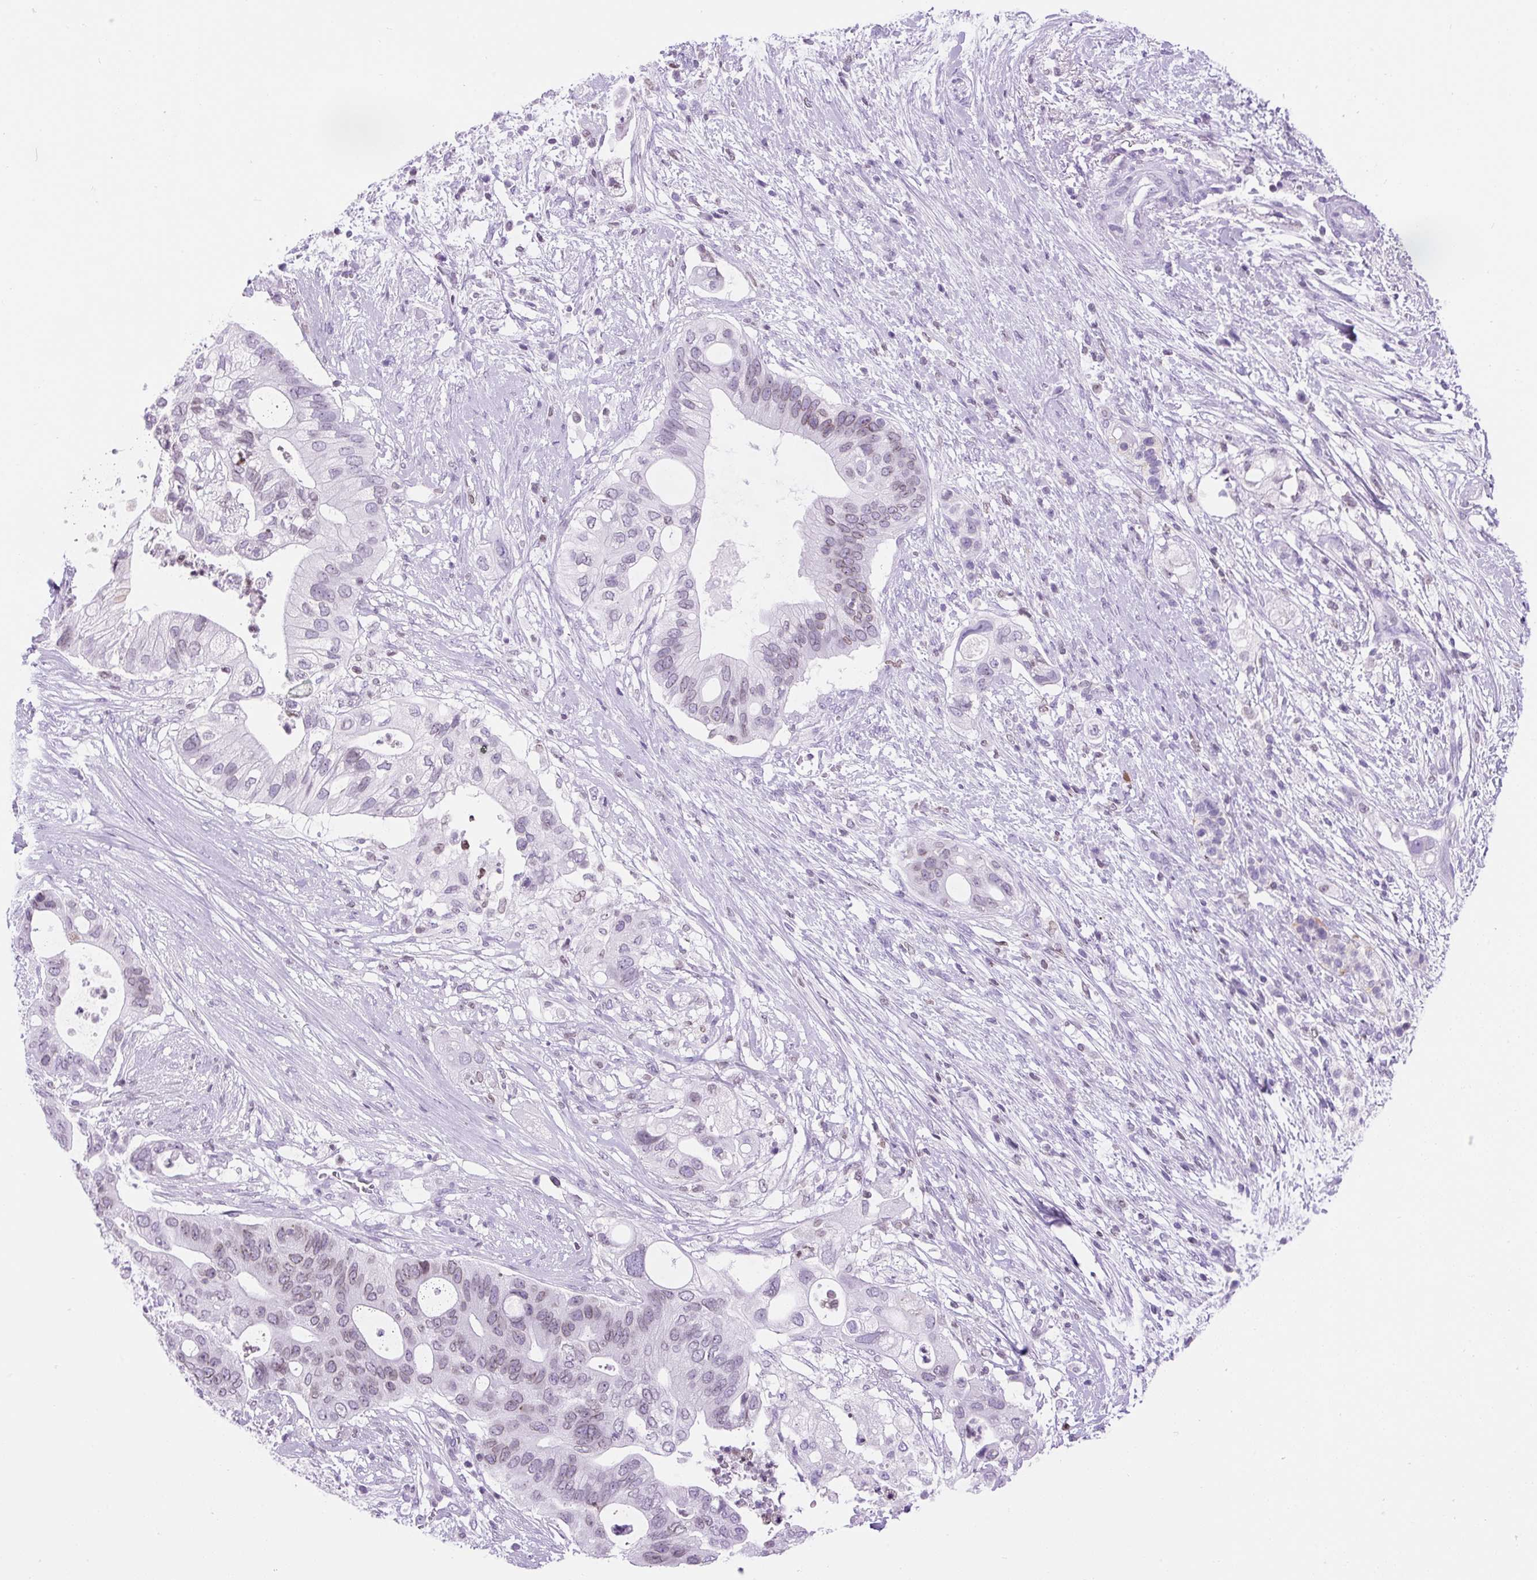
{"staining": {"intensity": "weak", "quantity": "25%-75%", "location": "cytoplasmic/membranous,nuclear"}, "tissue": "pancreatic cancer", "cell_type": "Tumor cells", "image_type": "cancer", "snomed": [{"axis": "morphology", "description": "Adenocarcinoma, NOS"}, {"axis": "topography", "description": "Pancreas"}], "caption": "Protein expression analysis of adenocarcinoma (pancreatic) displays weak cytoplasmic/membranous and nuclear staining in about 25%-75% of tumor cells. (DAB IHC with brightfield microscopy, high magnification).", "gene": "VPREB1", "patient": {"sex": "female", "age": 72}}